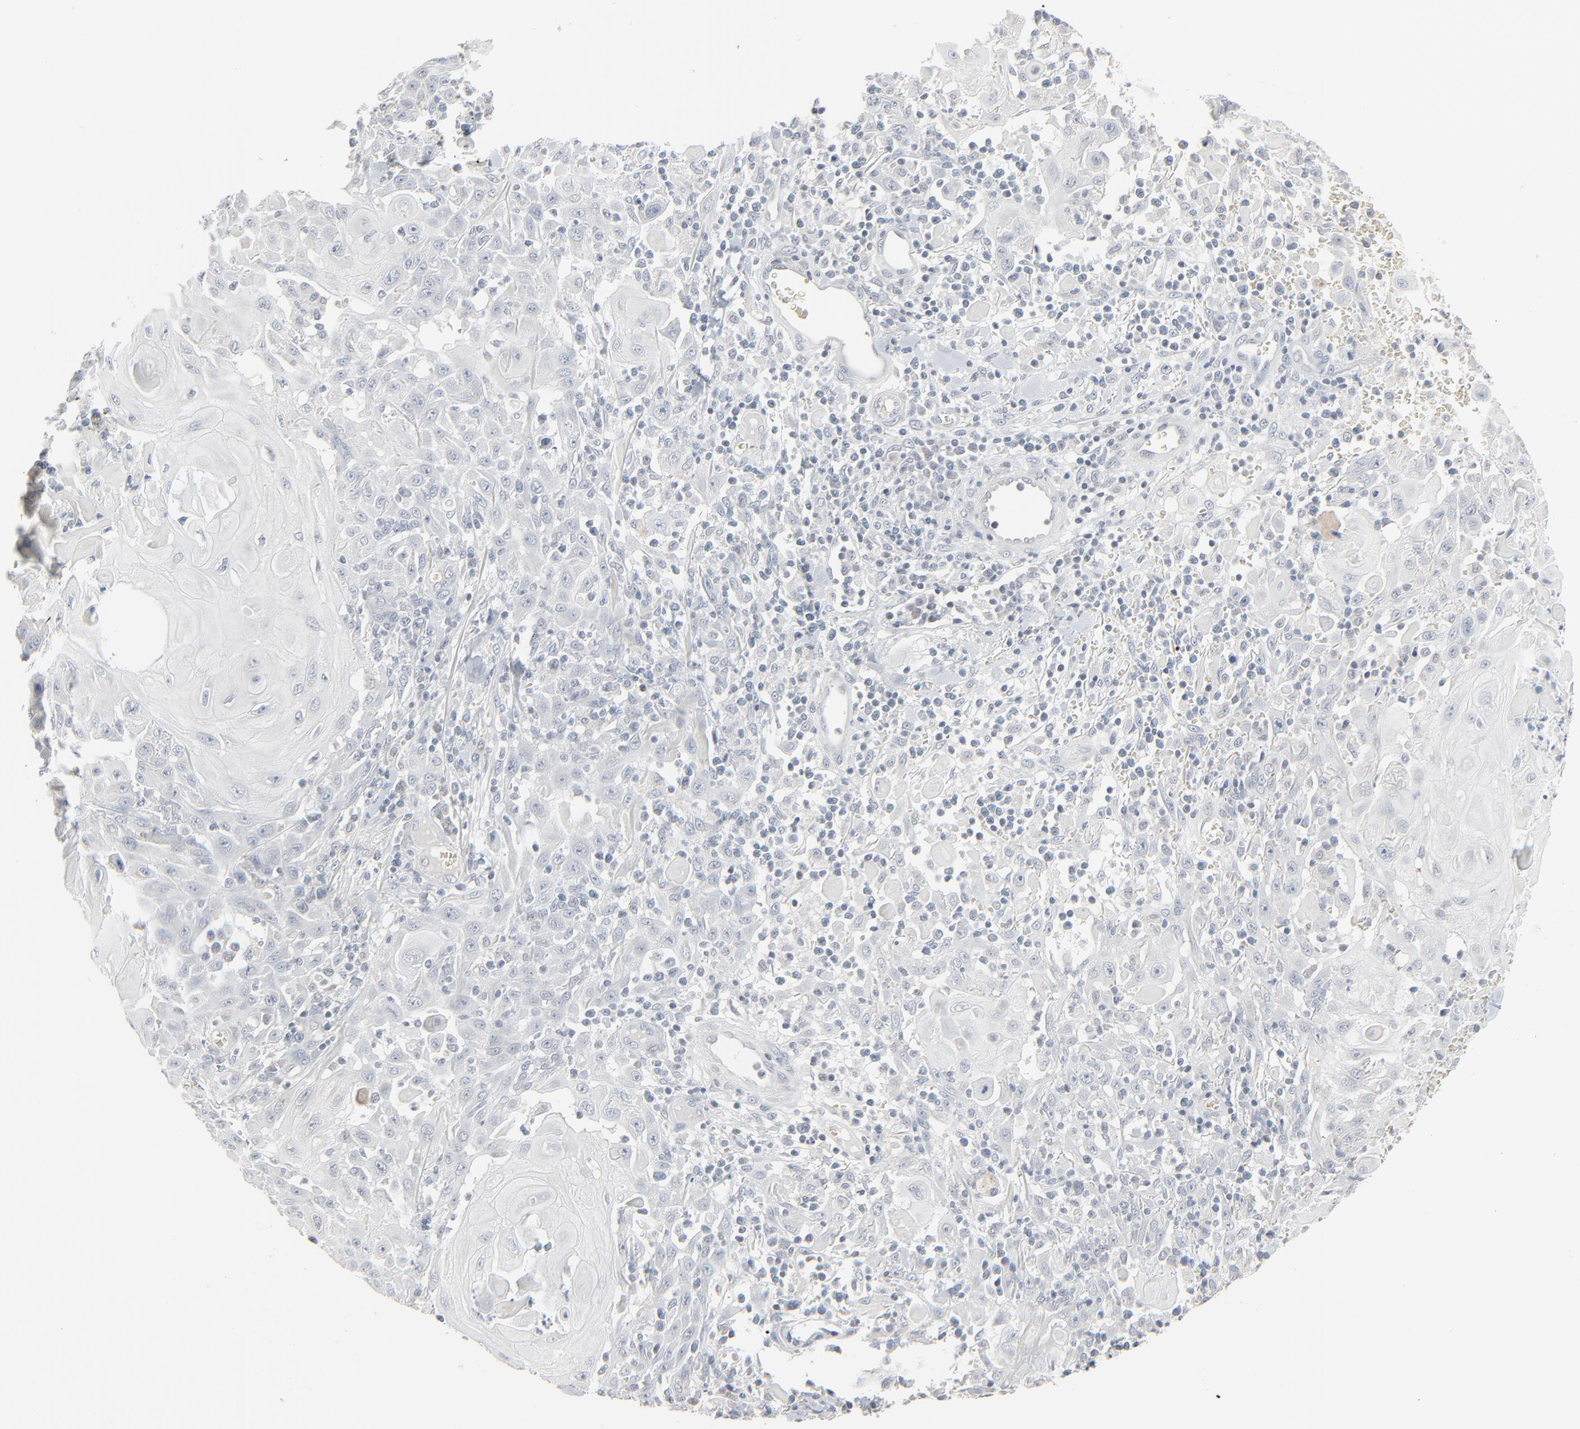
{"staining": {"intensity": "negative", "quantity": "none", "location": "none"}, "tissue": "skin cancer", "cell_type": "Tumor cells", "image_type": "cancer", "snomed": [{"axis": "morphology", "description": "Squamous cell carcinoma, NOS"}, {"axis": "topography", "description": "Skin"}], "caption": "A high-resolution micrograph shows immunohistochemistry (IHC) staining of skin cancer, which reveals no significant positivity in tumor cells.", "gene": "SAGE1", "patient": {"sex": "male", "age": 24}}